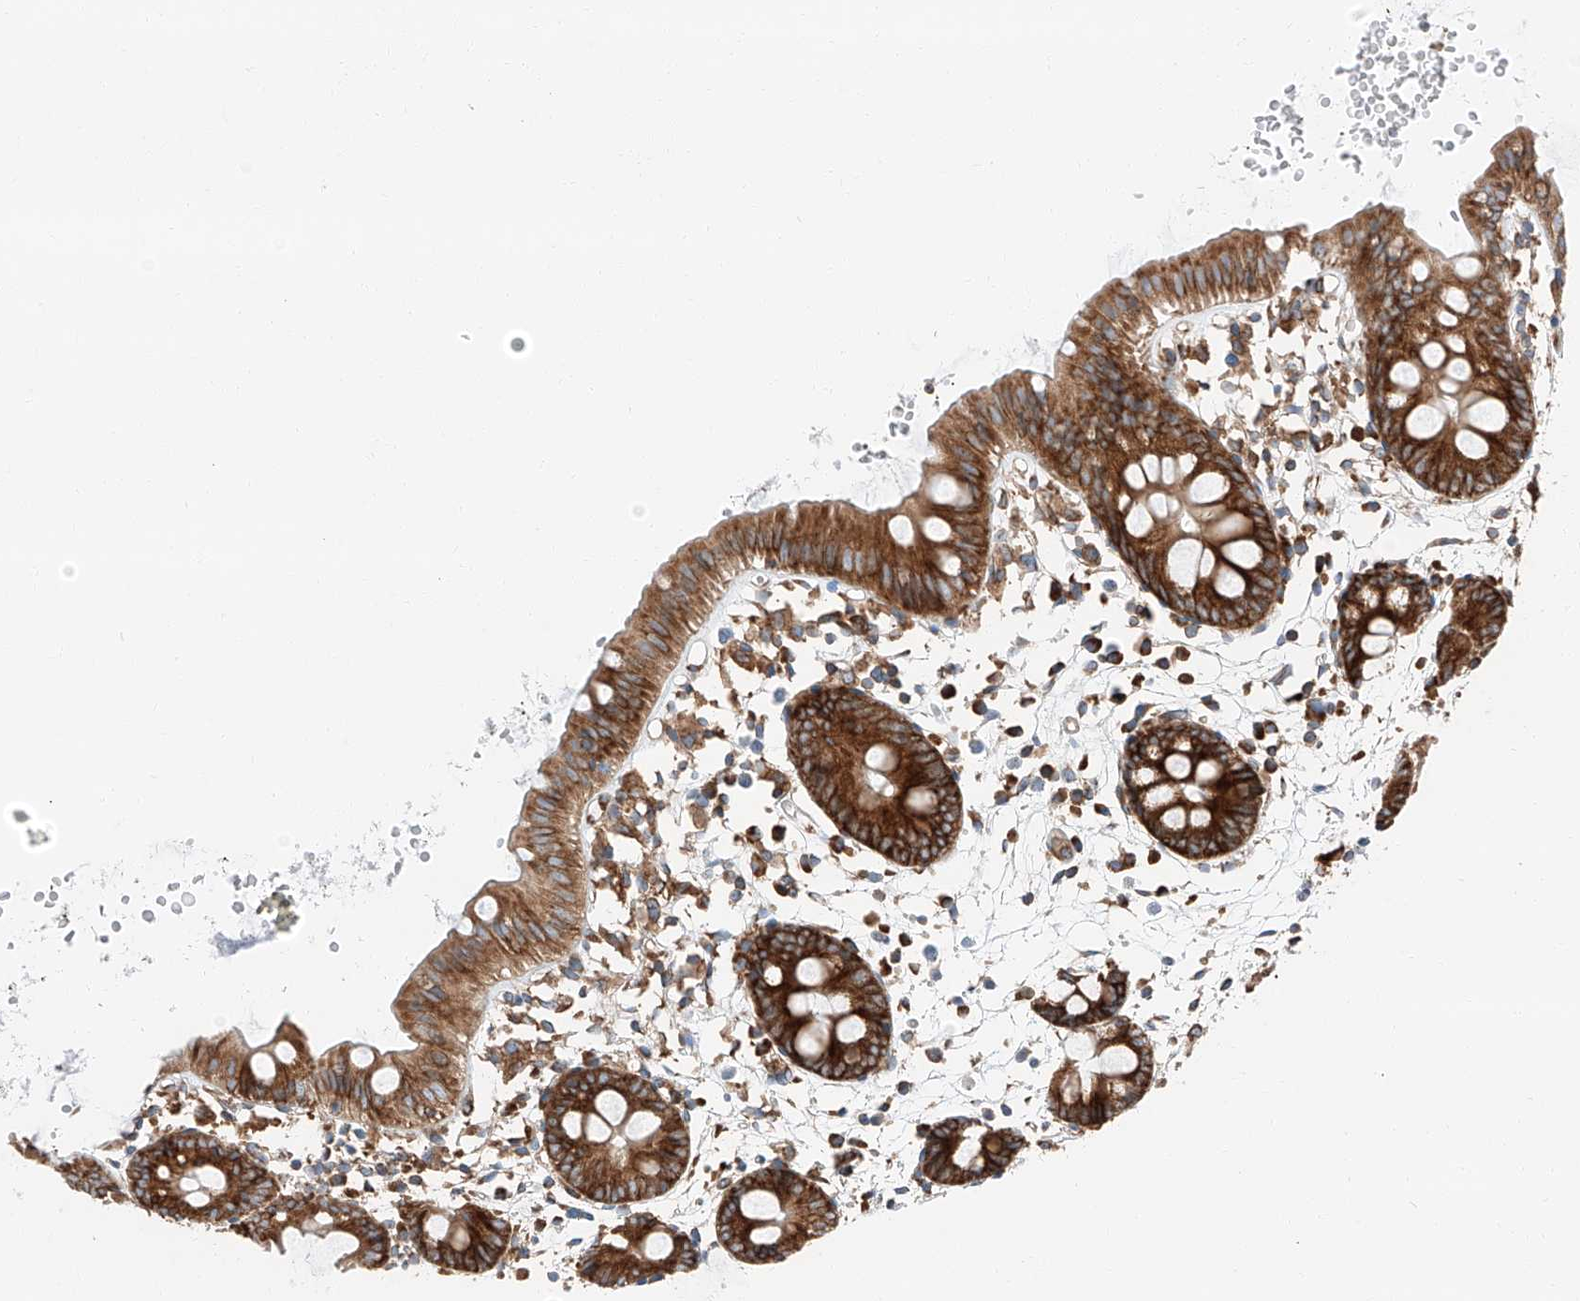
{"staining": {"intensity": "moderate", "quantity": ">75%", "location": "cytoplasmic/membranous"}, "tissue": "colon", "cell_type": "Endothelial cells", "image_type": "normal", "snomed": [{"axis": "morphology", "description": "Normal tissue, NOS"}, {"axis": "topography", "description": "Colon"}], "caption": "A medium amount of moderate cytoplasmic/membranous positivity is seen in about >75% of endothelial cells in benign colon. The protein of interest is shown in brown color, while the nuclei are stained blue.", "gene": "ZC3H15", "patient": {"sex": "male", "age": 56}}